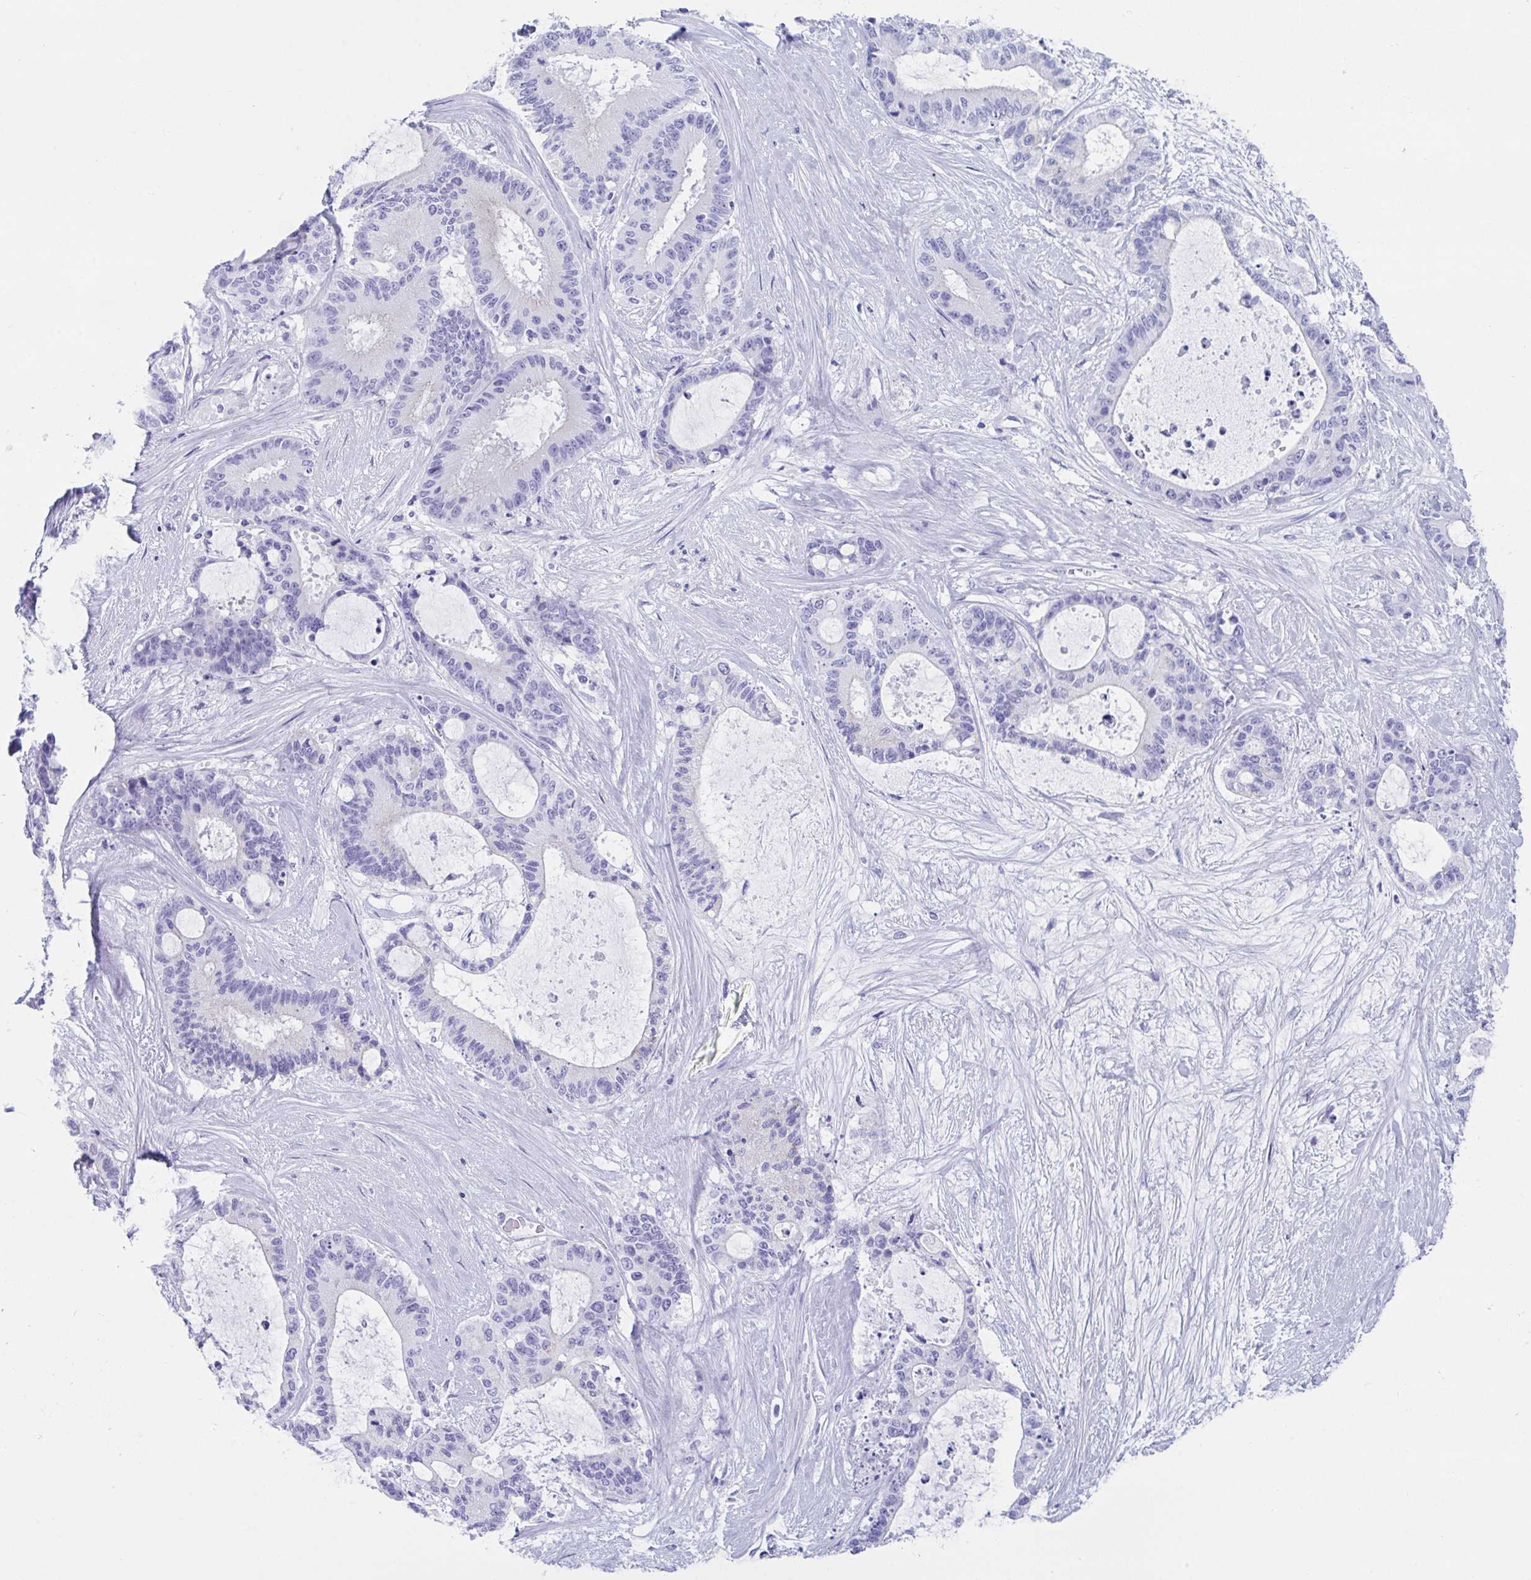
{"staining": {"intensity": "negative", "quantity": "none", "location": "none"}, "tissue": "liver cancer", "cell_type": "Tumor cells", "image_type": "cancer", "snomed": [{"axis": "morphology", "description": "Normal tissue, NOS"}, {"axis": "morphology", "description": "Cholangiocarcinoma"}, {"axis": "topography", "description": "Liver"}, {"axis": "topography", "description": "Peripheral nerve tissue"}], "caption": "Tumor cells show no significant positivity in liver cancer (cholangiocarcinoma).", "gene": "TTC30B", "patient": {"sex": "female", "age": 73}}